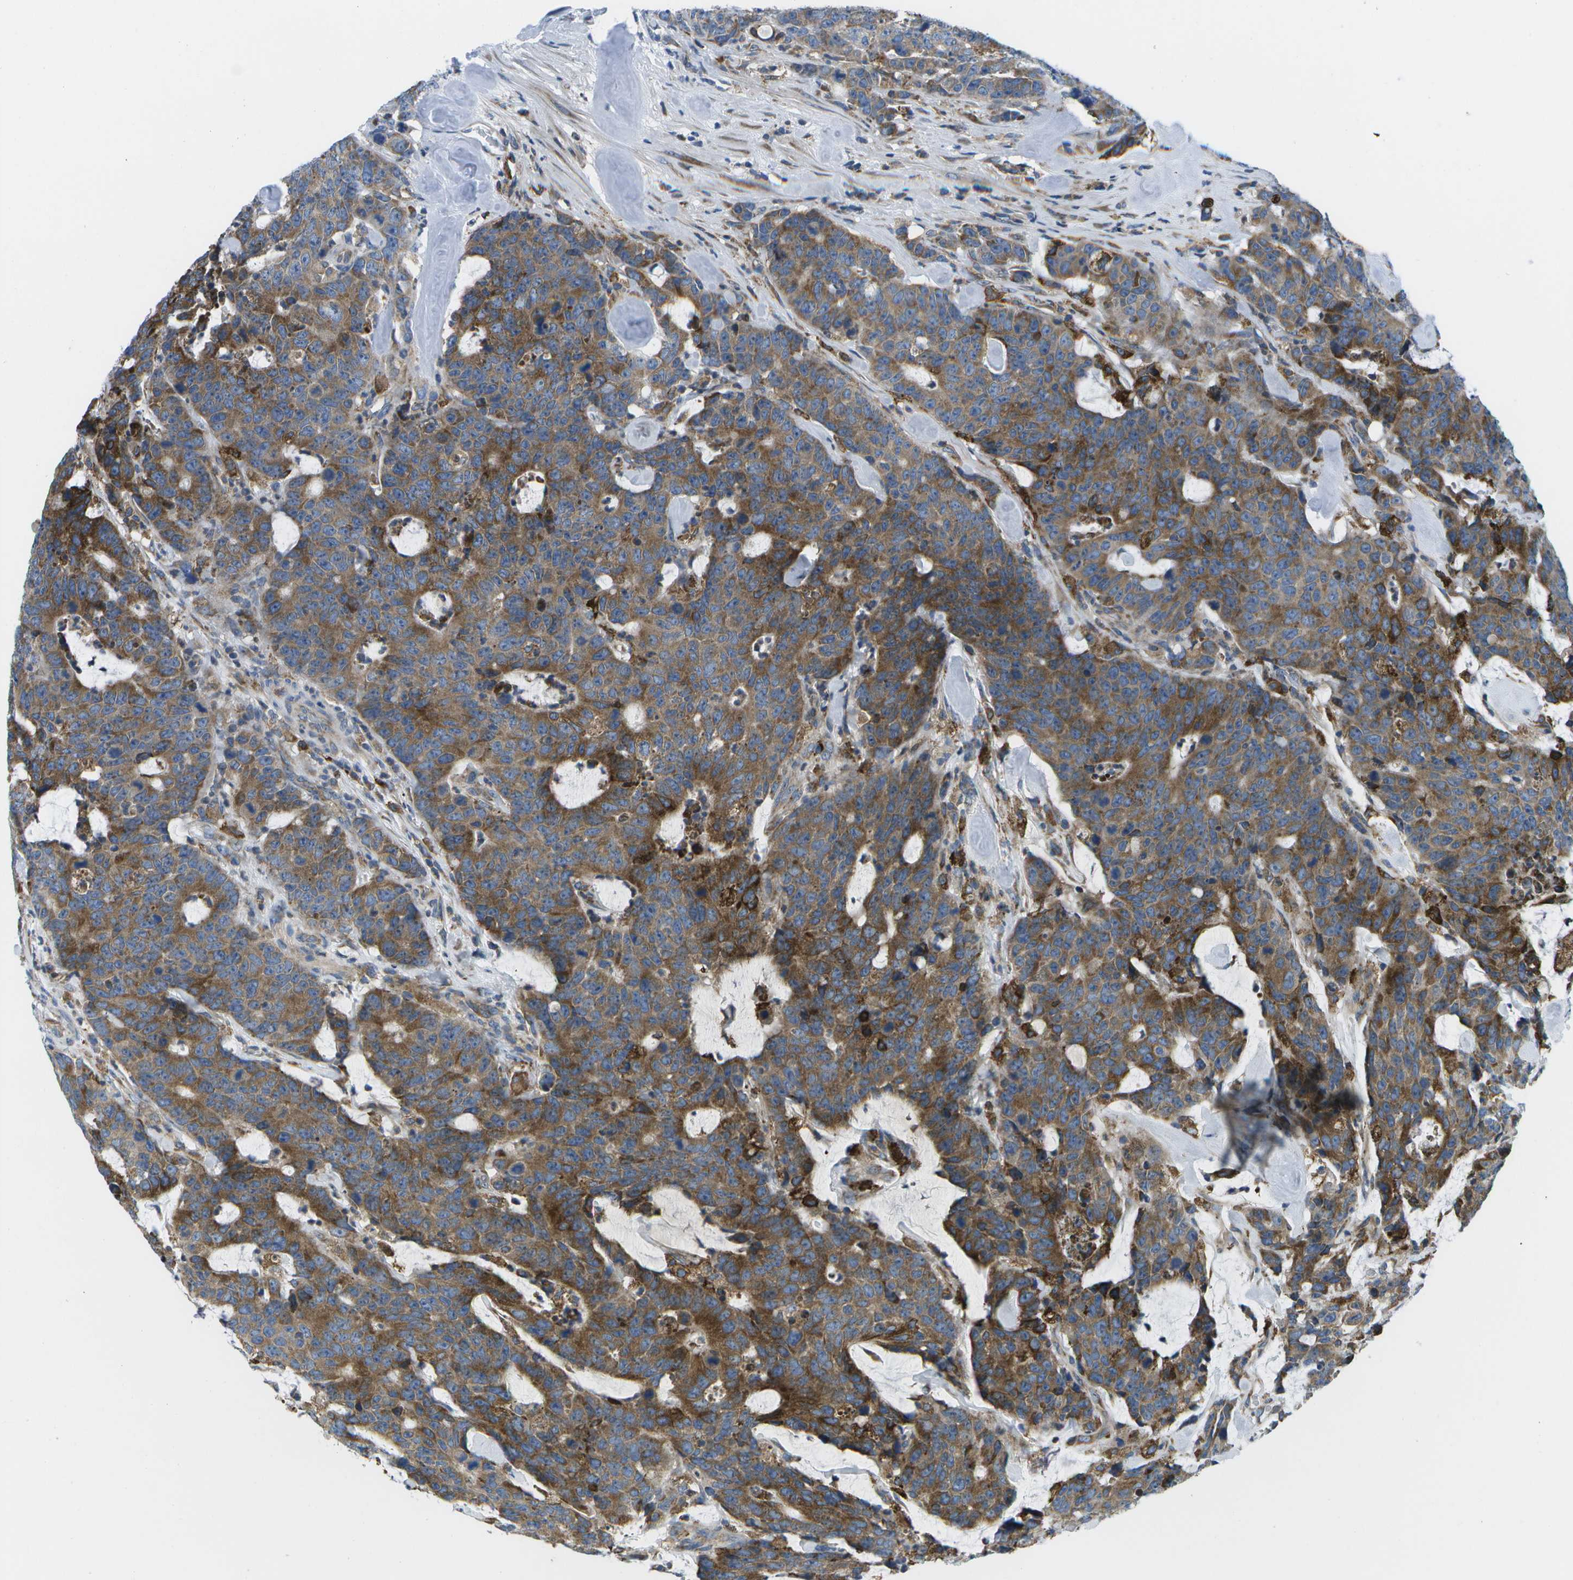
{"staining": {"intensity": "strong", "quantity": ">75%", "location": "cytoplasmic/membranous"}, "tissue": "colorectal cancer", "cell_type": "Tumor cells", "image_type": "cancer", "snomed": [{"axis": "morphology", "description": "Adenocarcinoma, NOS"}, {"axis": "topography", "description": "Colon"}], "caption": "High-magnification brightfield microscopy of colorectal cancer (adenocarcinoma) stained with DAB (3,3'-diaminobenzidine) (brown) and counterstained with hematoxylin (blue). tumor cells exhibit strong cytoplasmic/membranous positivity is present in approximately>75% of cells. The staining was performed using DAB (3,3'-diaminobenzidine), with brown indicating positive protein expression. Nuclei are stained blue with hematoxylin.", "gene": "GDF5", "patient": {"sex": "female", "age": 86}}